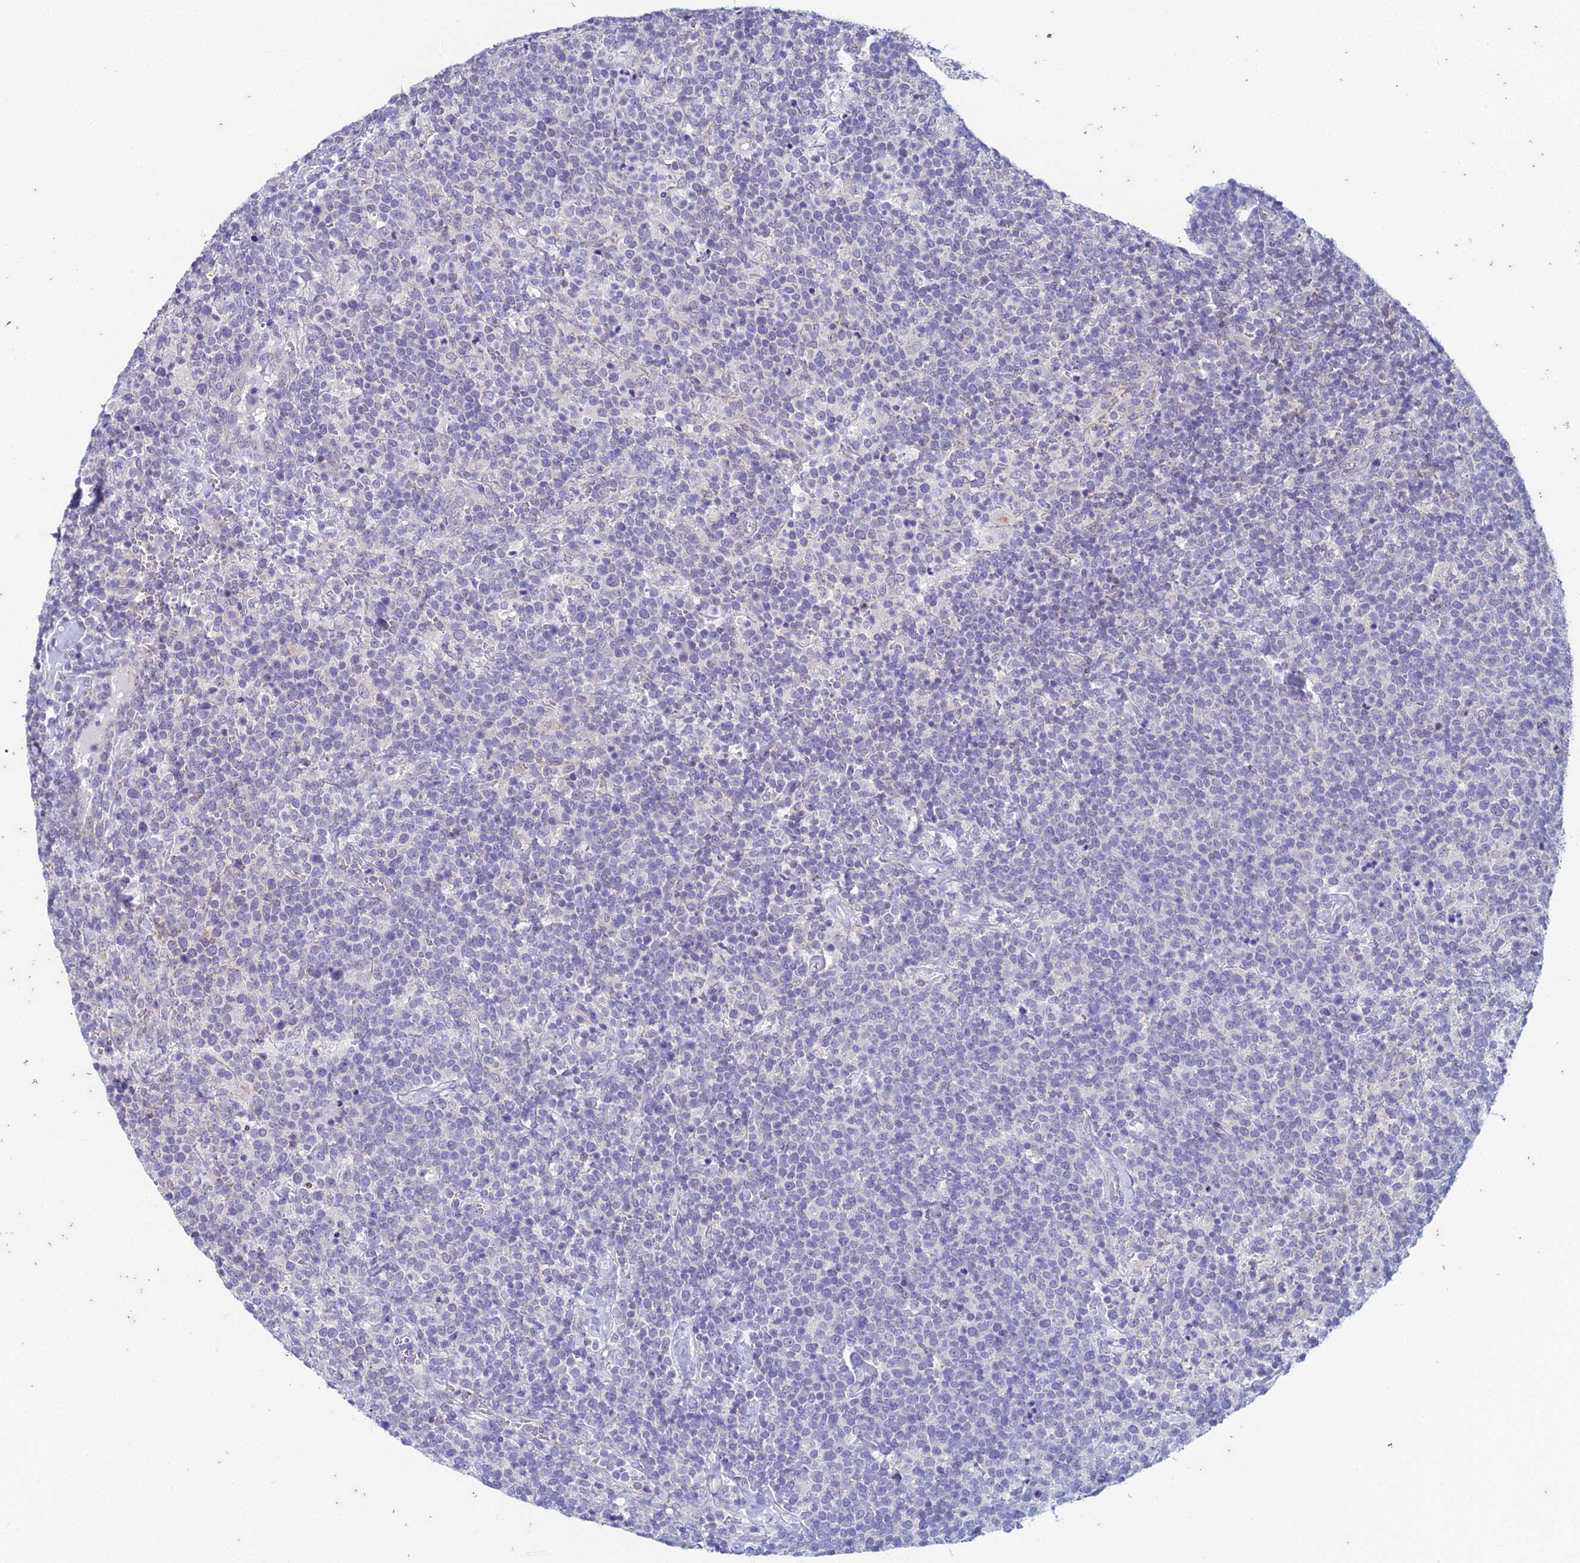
{"staining": {"intensity": "negative", "quantity": "none", "location": "none"}, "tissue": "lymphoma", "cell_type": "Tumor cells", "image_type": "cancer", "snomed": [{"axis": "morphology", "description": "Malignant lymphoma, non-Hodgkin's type, High grade"}, {"axis": "topography", "description": "Lymph node"}], "caption": "High-grade malignant lymphoma, non-Hodgkin's type stained for a protein using IHC demonstrates no positivity tumor cells.", "gene": "EEF2KMT", "patient": {"sex": "male", "age": 61}}